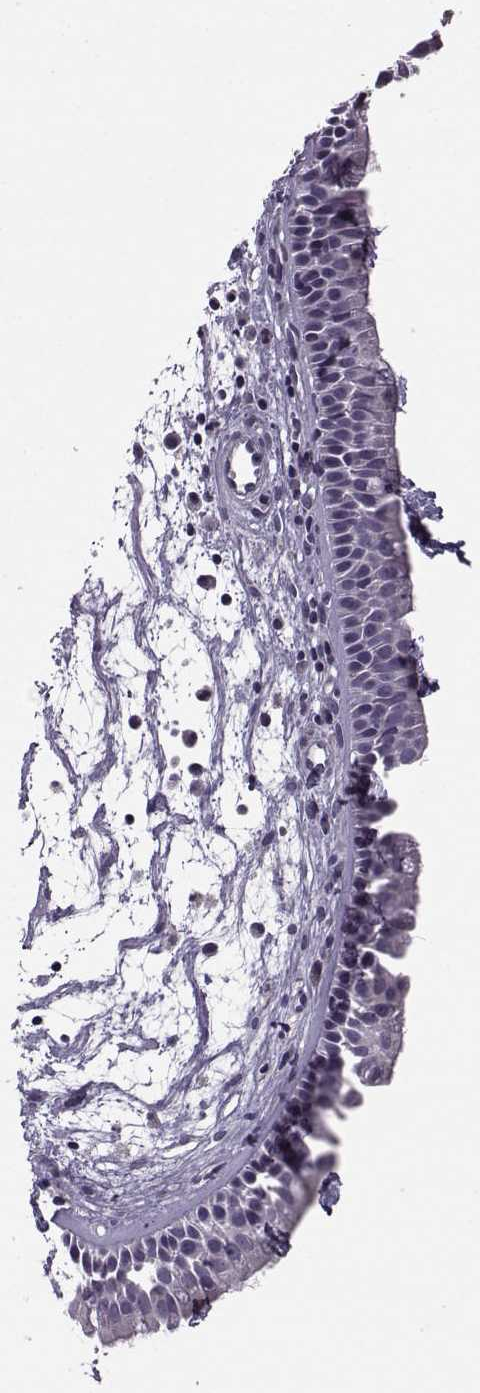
{"staining": {"intensity": "negative", "quantity": "none", "location": "none"}, "tissue": "nasopharynx", "cell_type": "Respiratory epithelial cells", "image_type": "normal", "snomed": [{"axis": "morphology", "description": "Normal tissue, NOS"}, {"axis": "topography", "description": "Nasopharynx"}], "caption": "Nasopharynx stained for a protein using immunohistochemistry (IHC) reveals no positivity respiratory epithelial cells.", "gene": "FCAMR", "patient": {"sex": "female", "age": 68}}